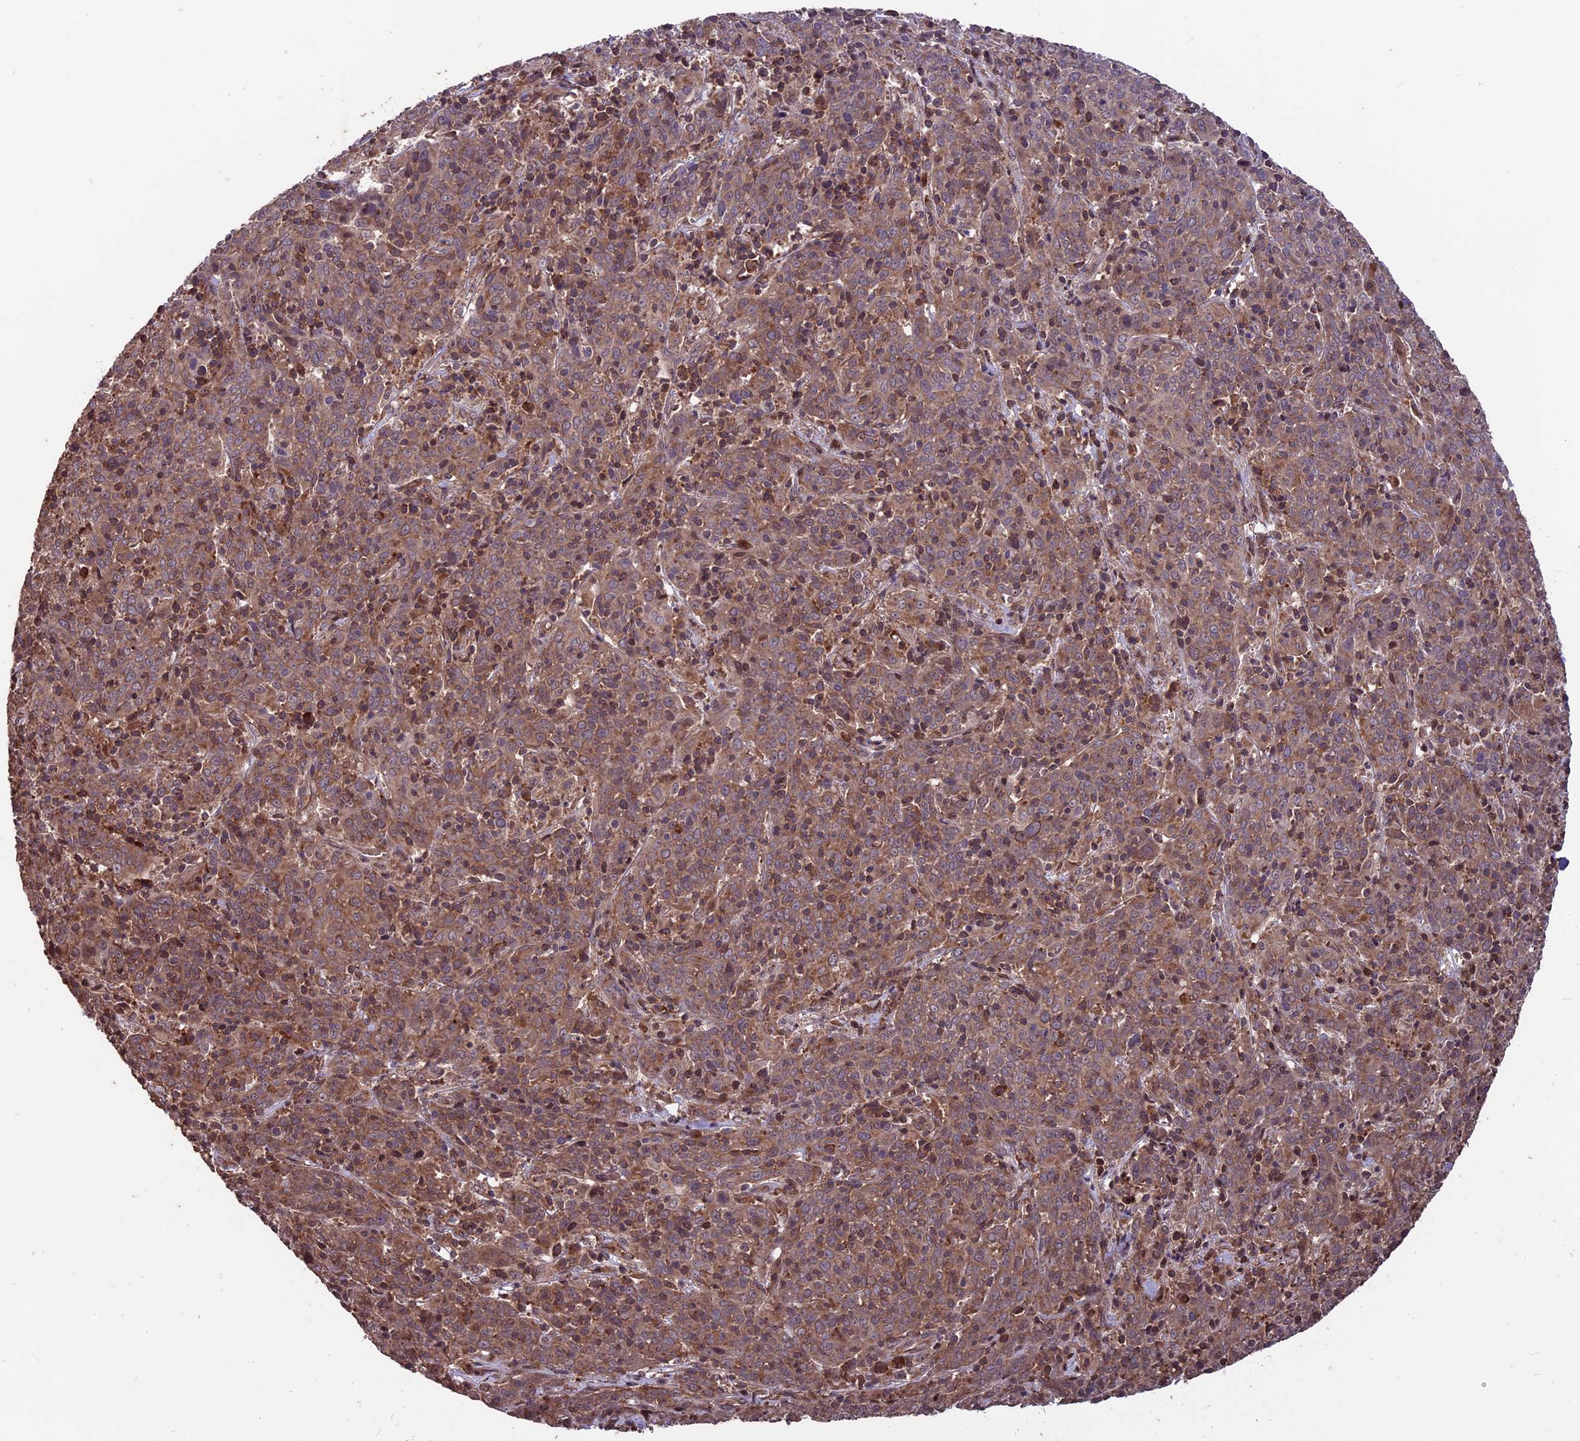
{"staining": {"intensity": "weak", "quantity": ">75%", "location": "cytoplasmic/membranous,nuclear"}, "tissue": "cervical cancer", "cell_type": "Tumor cells", "image_type": "cancer", "snomed": [{"axis": "morphology", "description": "Squamous cell carcinoma, NOS"}, {"axis": "topography", "description": "Cervix"}], "caption": "DAB immunohistochemical staining of human cervical cancer exhibits weak cytoplasmic/membranous and nuclear protein expression in approximately >75% of tumor cells. (Brightfield microscopy of DAB IHC at high magnification).", "gene": "ZNF598", "patient": {"sex": "female", "age": 67}}